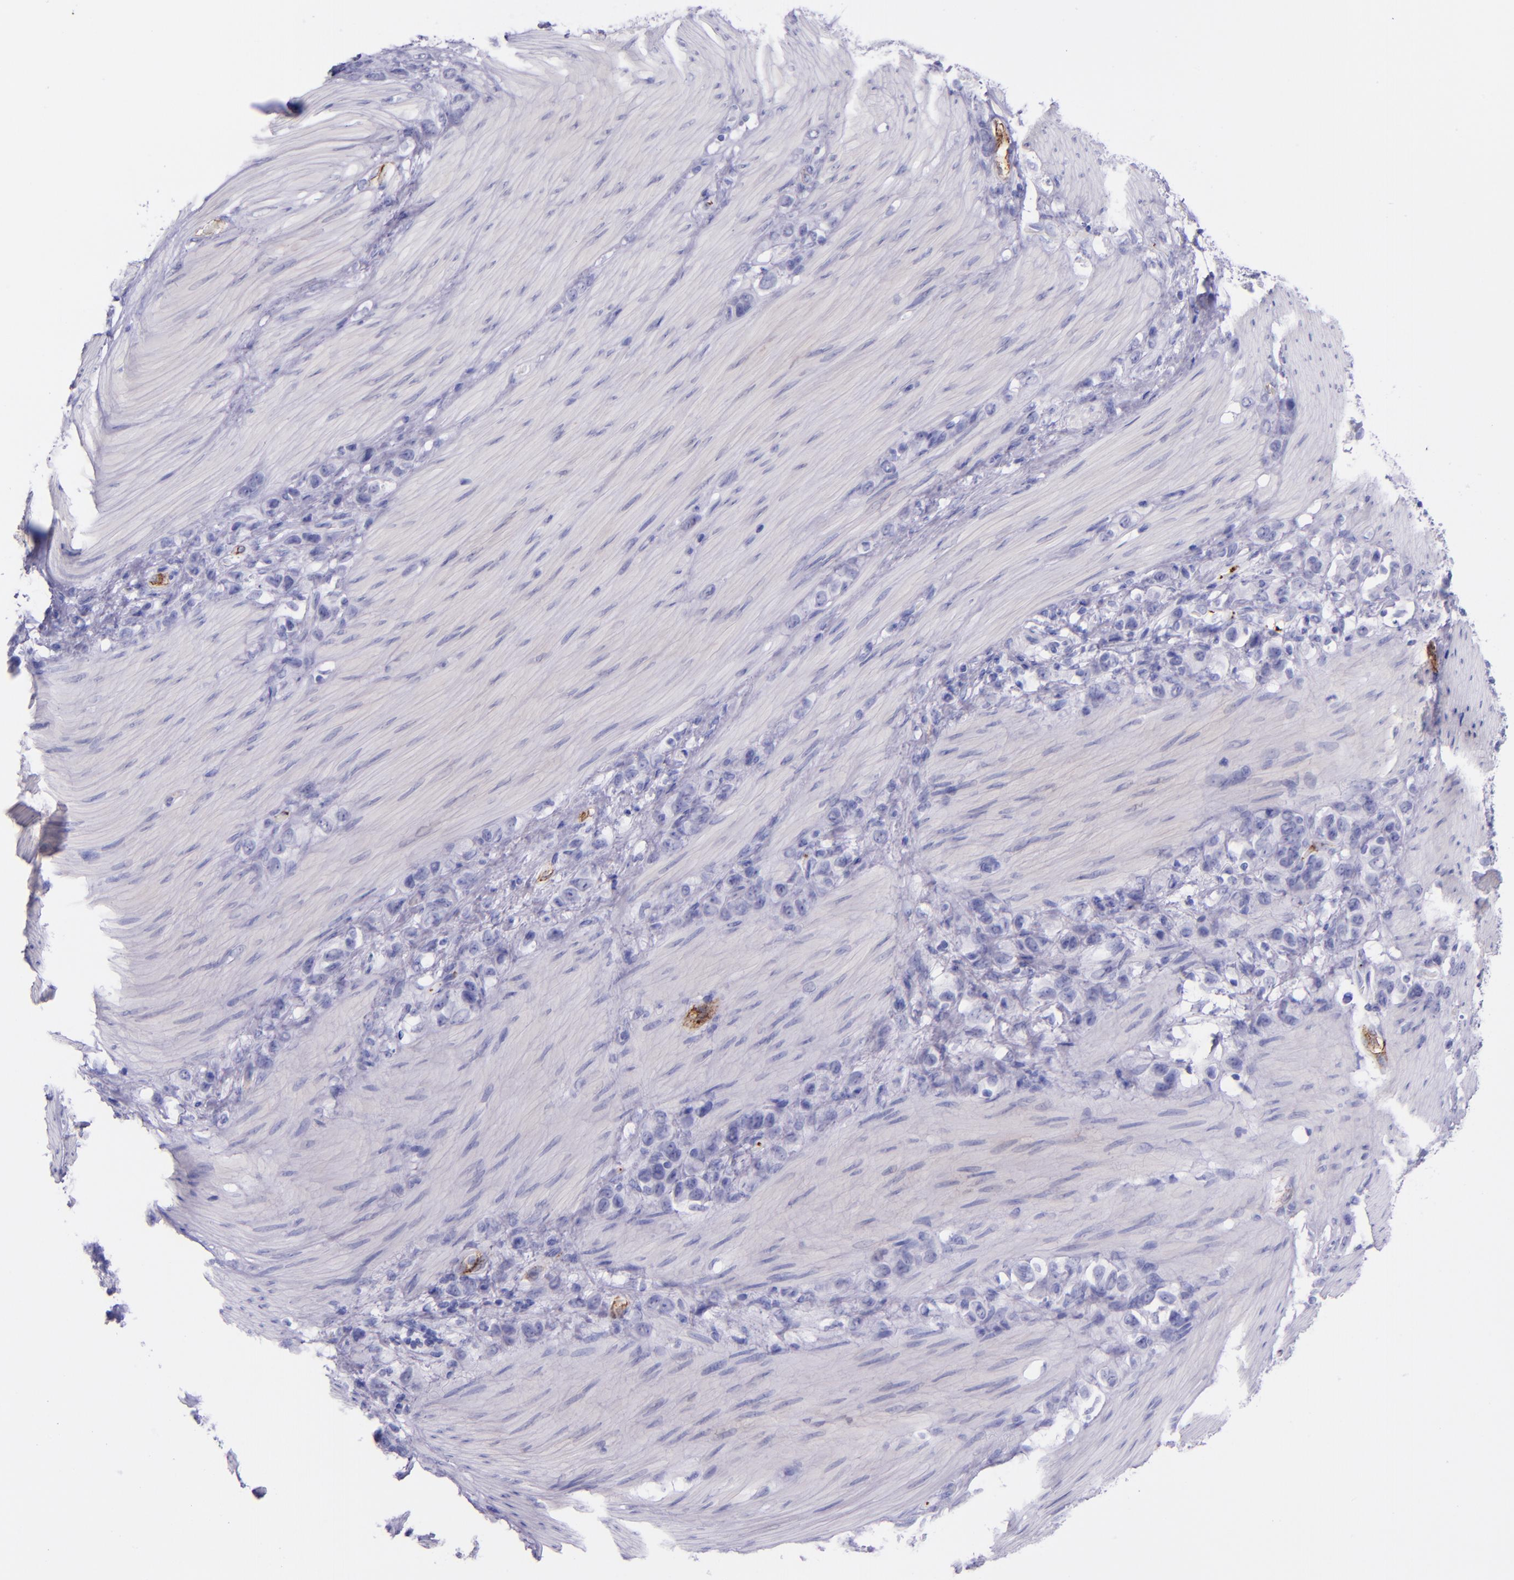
{"staining": {"intensity": "negative", "quantity": "none", "location": "none"}, "tissue": "stomach cancer", "cell_type": "Tumor cells", "image_type": "cancer", "snomed": [{"axis": "morphology", "description": "Normal tissue, NOS"}, {"axis": "morphology", "description": "Adenocarcinoma, NOS"}, {"axis": "morphology", "description": "Adenocarcinoma, High grade"}, {"axis": "topography", "description": "Stomach, upper"}, {"axis": "topography", "description": "Stomach"}], "caption": "The immunohistochemistry histopathology image has no significant staining in tumor cells of stomach cancer tissue.", "gene": "SELE", "patient": {"sex": "female", "age": 65}}